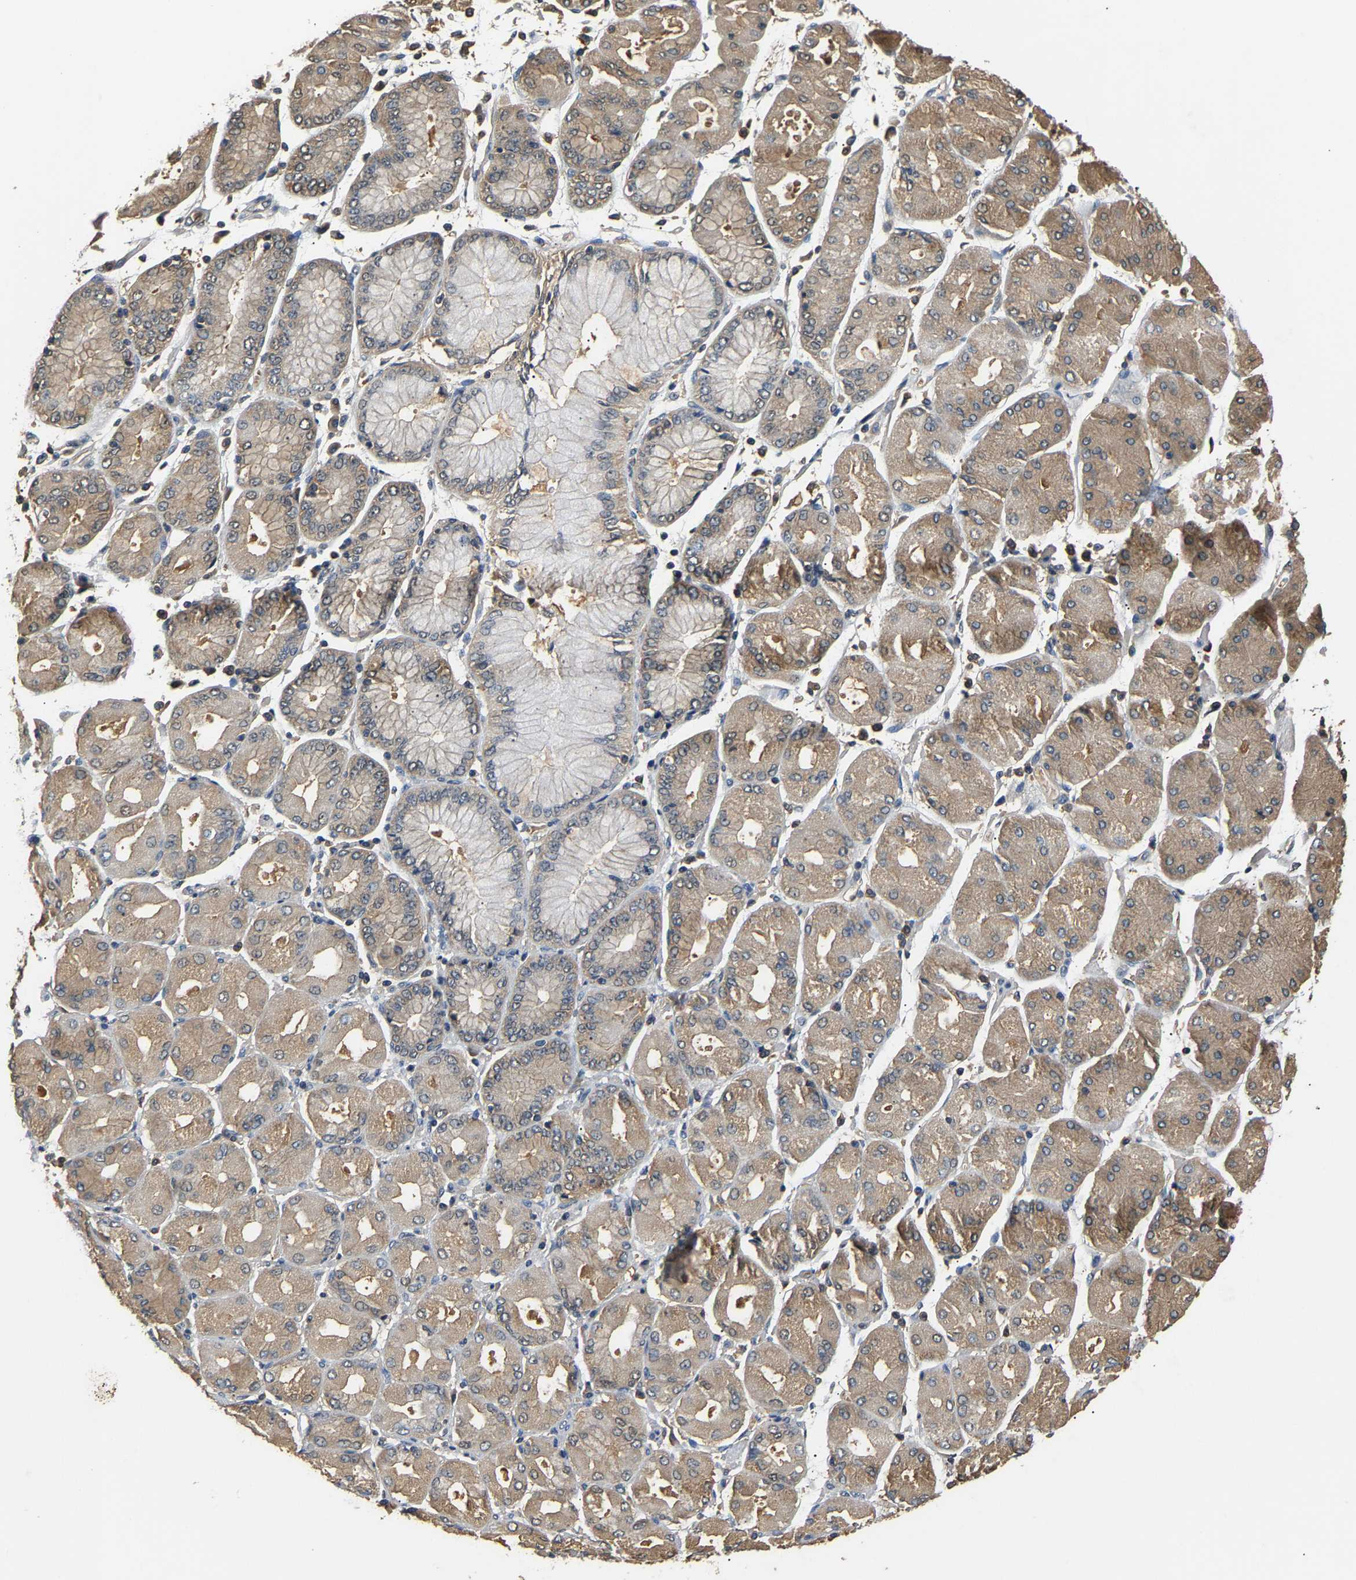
{"staining": {"intensity": "weak", "quantity": ">75%", "location": "cytoplasmic/membranous"}, "tissue": "stomach cancer", "cell_type": "Tumor cells", "image_type": "cancer", "snomed": [{"axis": "morphology", "description": "Normal tissue, NOS"}, {"axis": "morphology", "description": "Adenocarcinoma, NOS"}, {"axis": "topography", "description": "Stomach, upper"}, {"axis": "topography", "description": "Stomach"}], "caption": "A photomicrograph of human stomach cancer stained for a protein demonstrates weak cytoplasmic/membranous brown staining in tumor cells.", "gene": "GPI", "patient": {"sex": "male", "age": 59}}